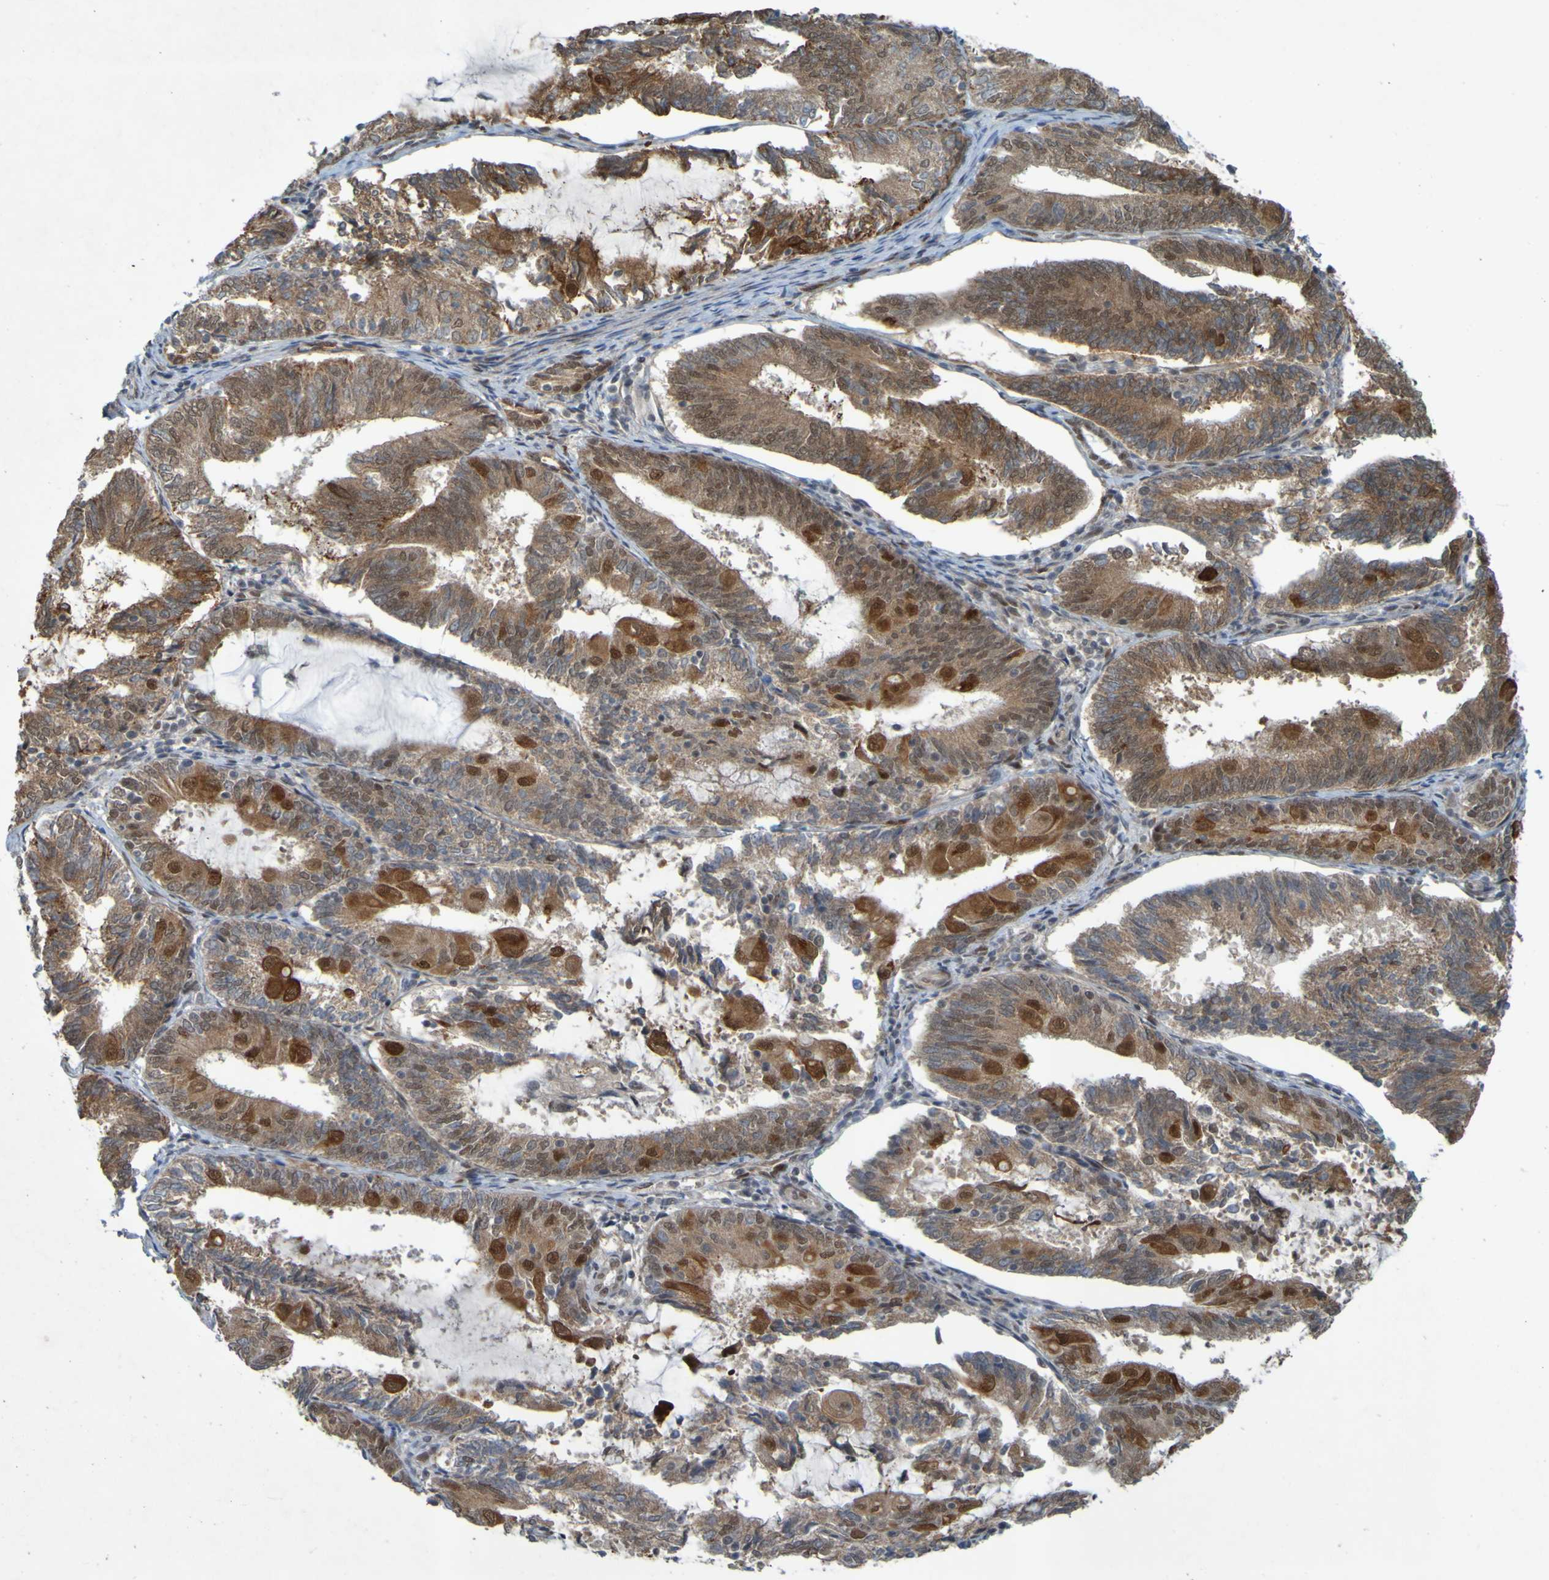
{"staining": {"intensity": "moderate", "quantity": ">75%", "location": "cytoplasmic/membranous,nuclear"}, "tissue": "endometrial cancer", "cell_type": "Tumor cells", "image_type": "cancer", "snomed": [{"axis": "morphology", "description": "Adenocarcinoma, NOS"}, {"axis": "topography", "description": "Endometrium"}], "caption": "The image reveals immunohistochemical staining of adenocarcinoma (endometrial). There is moderate cytoplasmic/membranous and nuclear expression is appreciated in approximately >75% of tumor cells.", "gene": "MCPH1", "patient": {"sex": "female", "age": 81}}